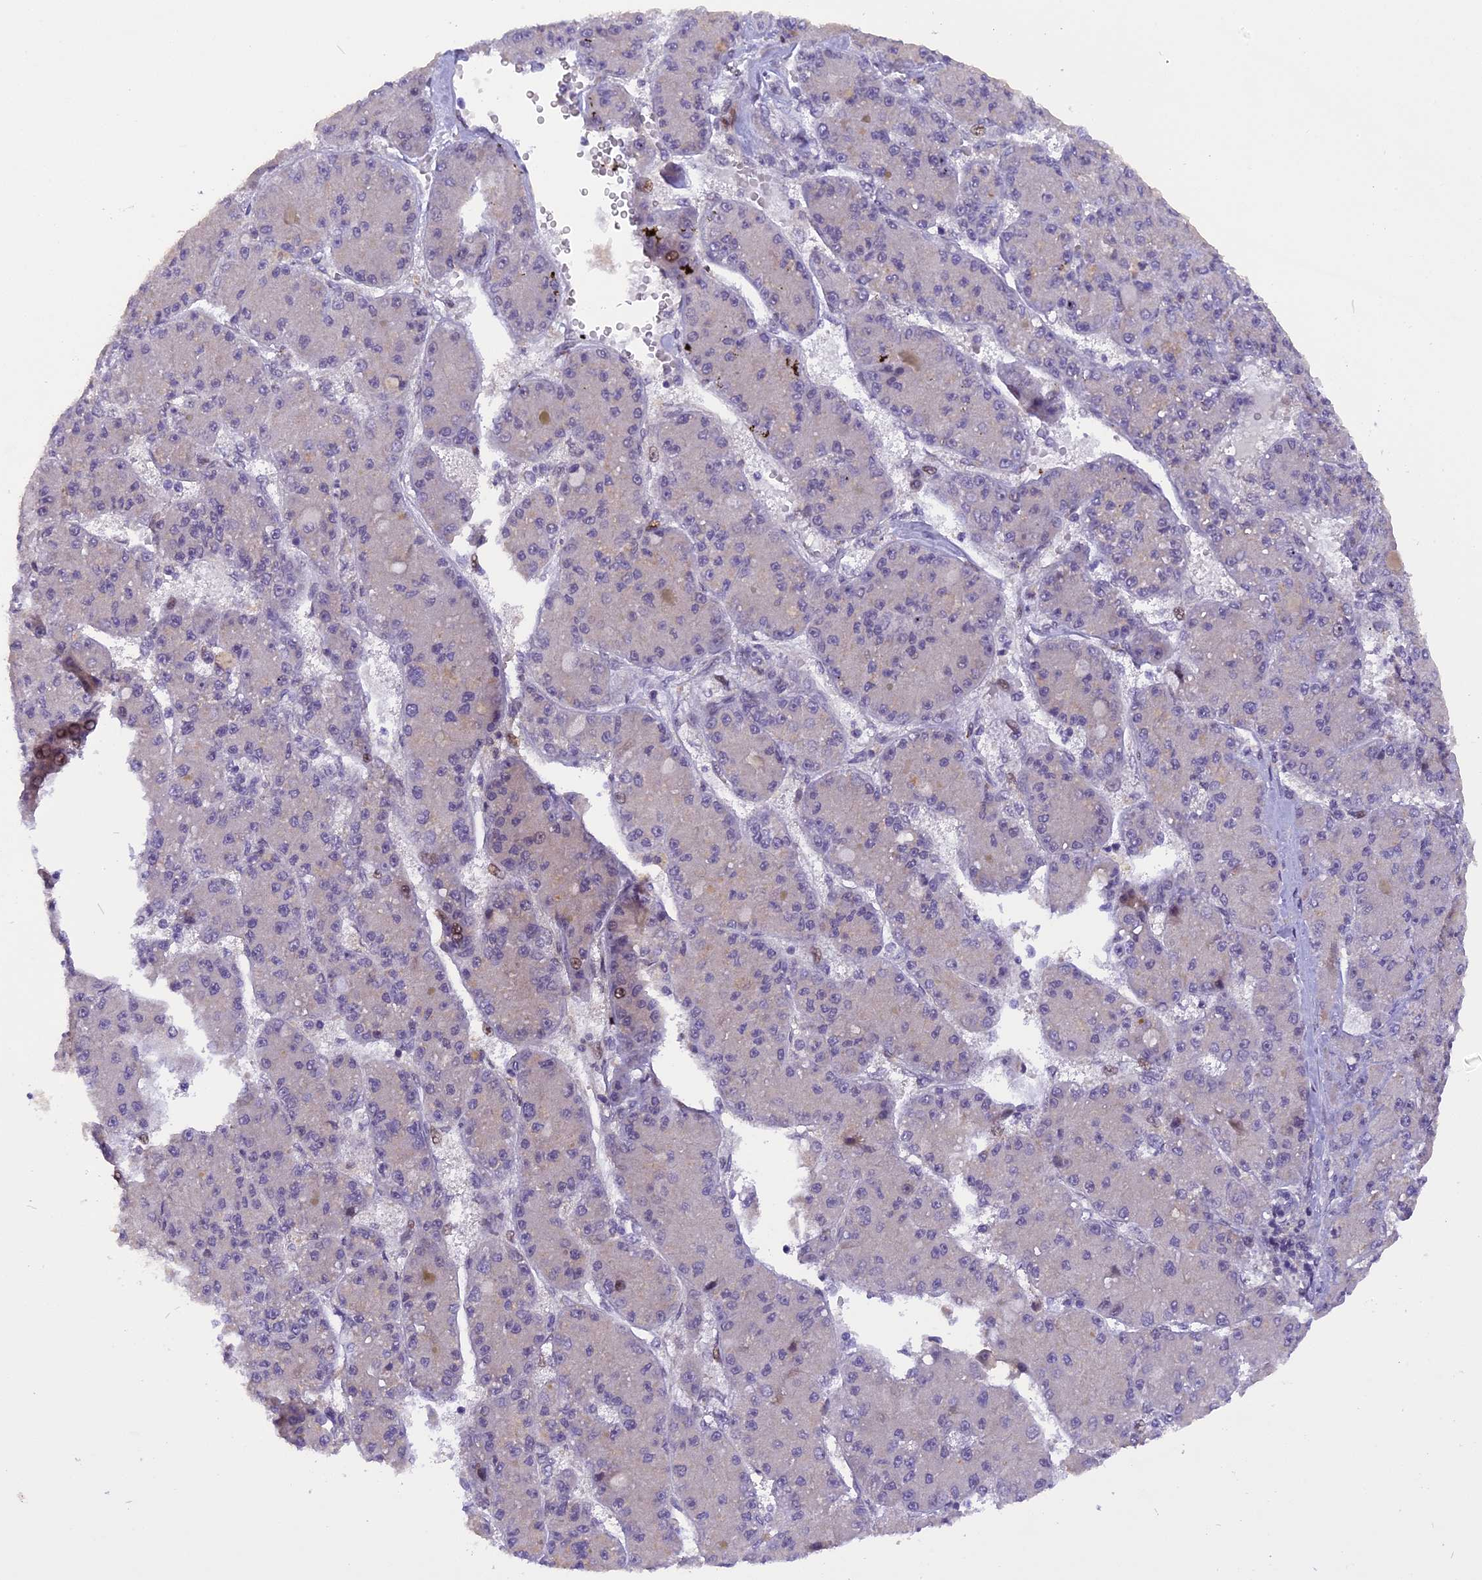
{"staining": {"intensity": "negative", "quantity": "none", "location": "none"}, "tissue": "liver cancer", "cell_type": "Tumor cells", "image_type": "cancer", "snomed": [{"axis": "morphology", "description": "Carcinoma, Hepatocellular, NOS"}, {"axis": "topography", "description": "Liver"}], "caption": "IHC of human hepatocellular carcinoma (liver) shows no positivity in tumor cells. (DAB (3,3'-diaminobenzidine) immunohistochemistry (IHC), high magnification).", "gene": "RABGGTA", "patient": {"sex": "male", "age": 67}}